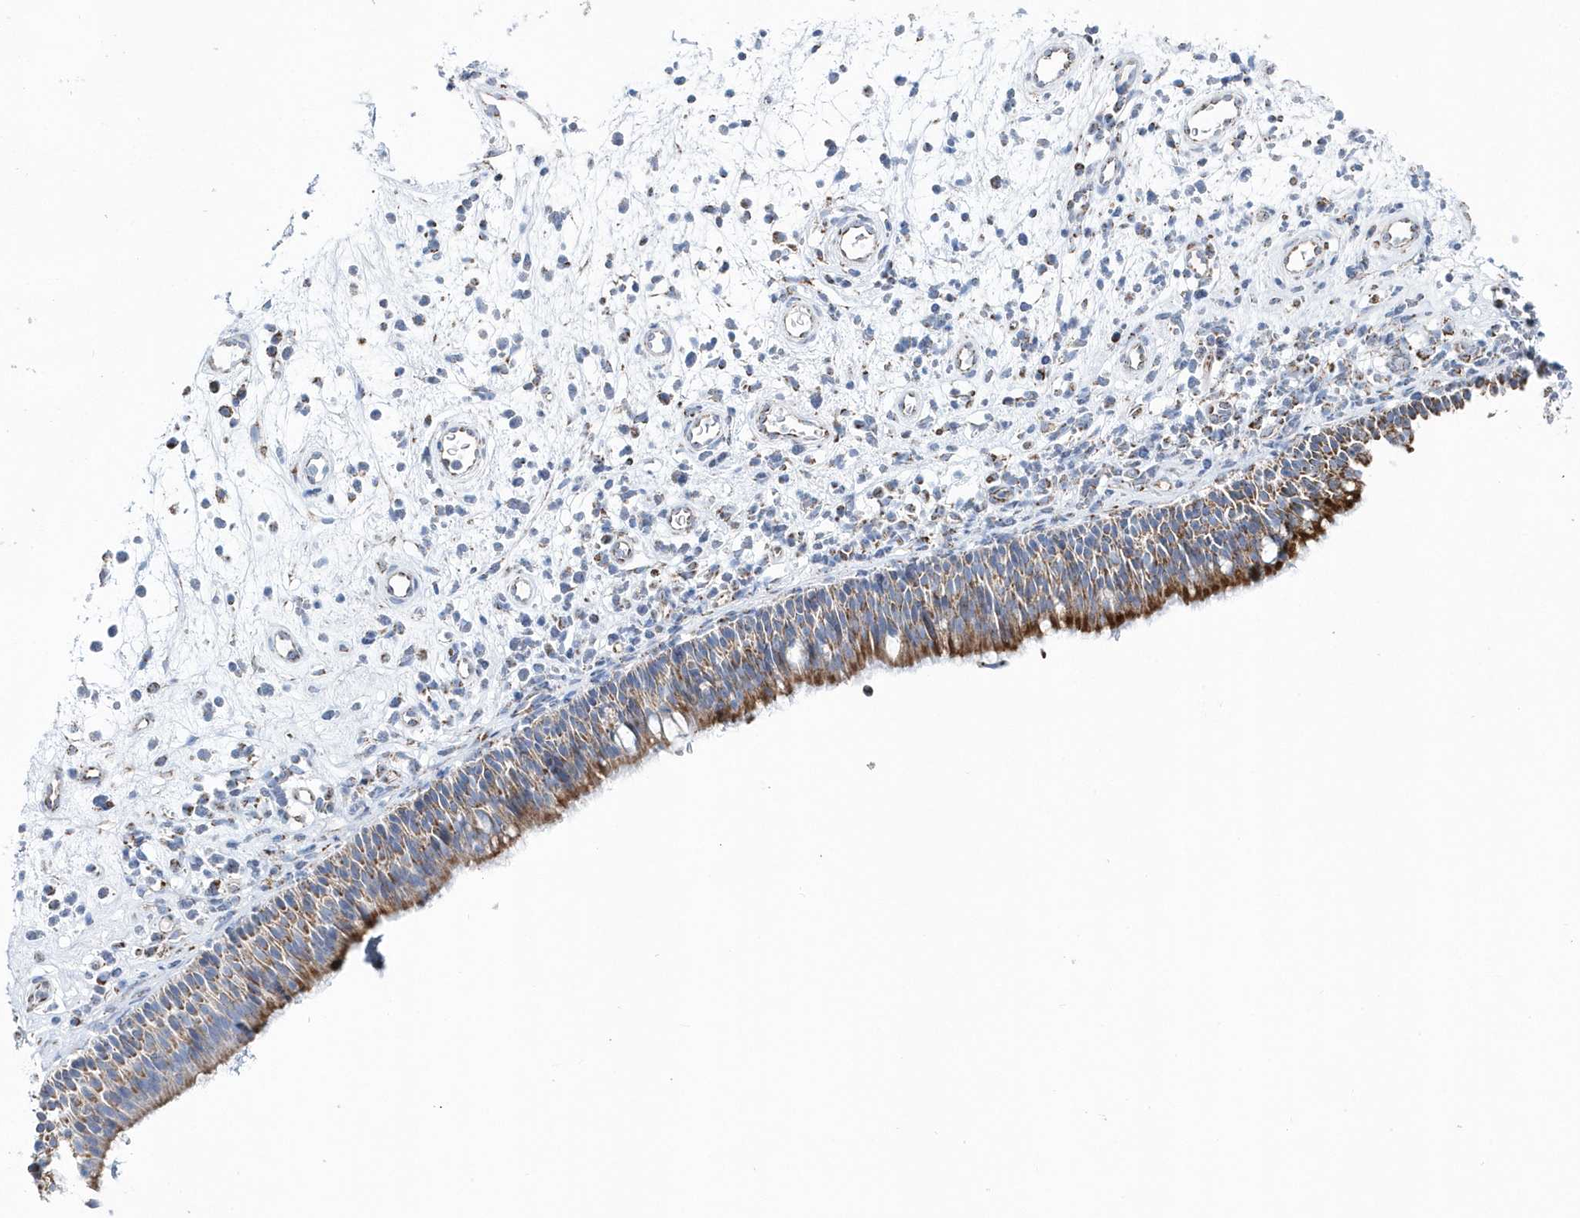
{"staining": {"intensity": "moderate", "quantity": ">75%", "location": "cytoplasmic/membranous"}, "tissue": "nasopharynx", "cell_type": "Respiratory epithelial cells", "image_type": "normal", "snomed": [{"axis": "morphology", "description": "Normal tissue, NOS"}, {"axis": "morphology", "description": "Inflammation, NOS"}, {"axis": "morphology", "description": "Malignant melanoma, Metastatic site"}, {"axis": "topography", "description": "Nasopharynx"}], "caption": "A medium amount of moderate cytoplasmic/membranous positivity is appreciated in about >75% of respiratory epithelial cells in unremarkable nasopharynx. The staining was performed using DAB to visualize the protein expression in brown, while the nuclei were stained in blue with hematoxylin (Magnification: 20x).", "gene": "TMCO6", "patient": {"sex": "male", "age": 70}}